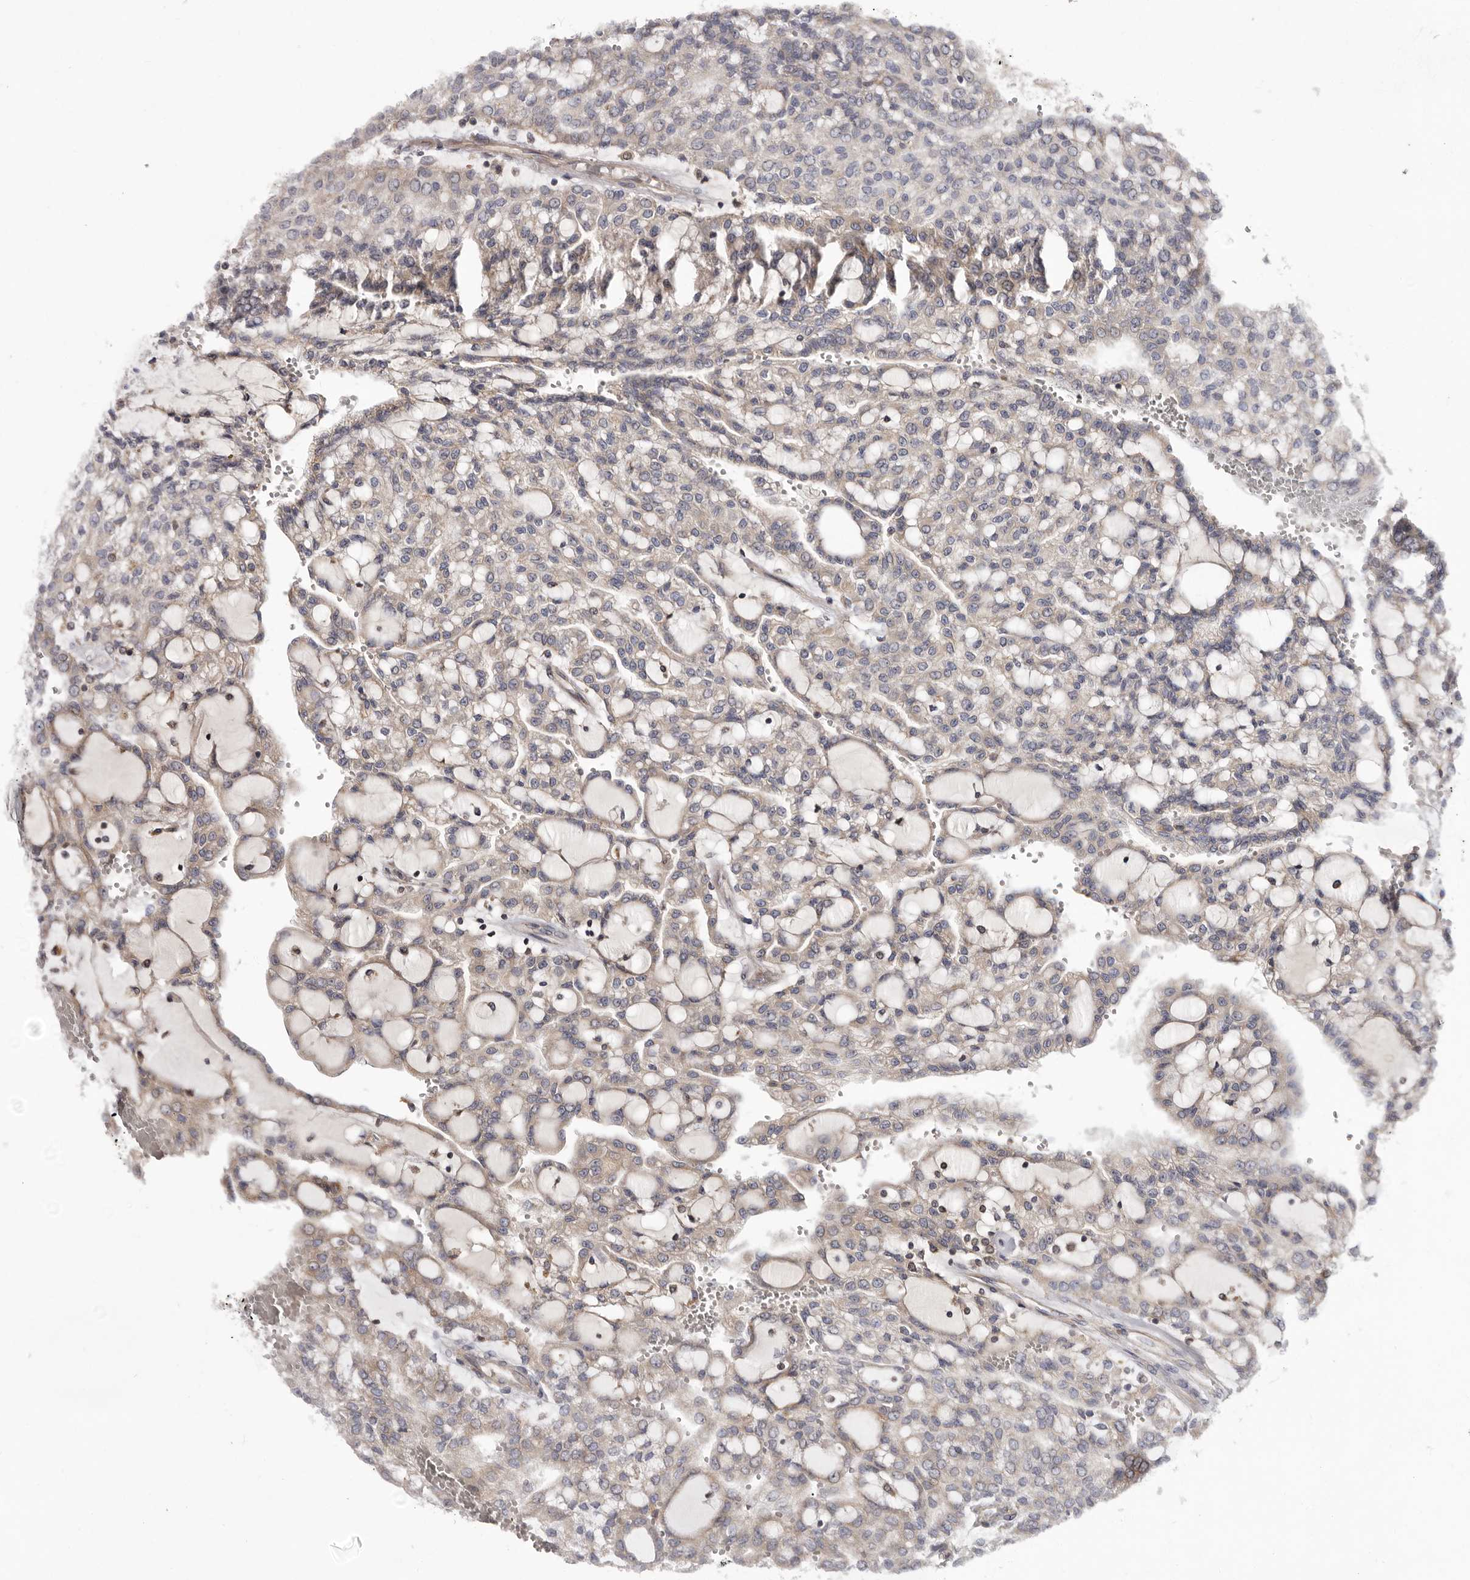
{"staining": {"intensity": "weak", "quantity": "<25%", "location": "cytoplasmic/membranous"}, "tissue": "renal cancer", "cell_type": "Tumor cells", "image_type": "cancer", "snomed": [{"axis": "morphology", "description": "Adenocarcinoma, NOS"}, {"axis": "topography", "description": "Kidney"}], "caption": "Adenocarcinoma (renal) was stained to show a protein in brown. There is no significant expression in tumor cells. (DAB (3,3'-diaminobenzidine) immunohistochemistry (IHC), high magnification).", "gene": "ASIC5", "patient": {"sex": "male", "age": 63}}